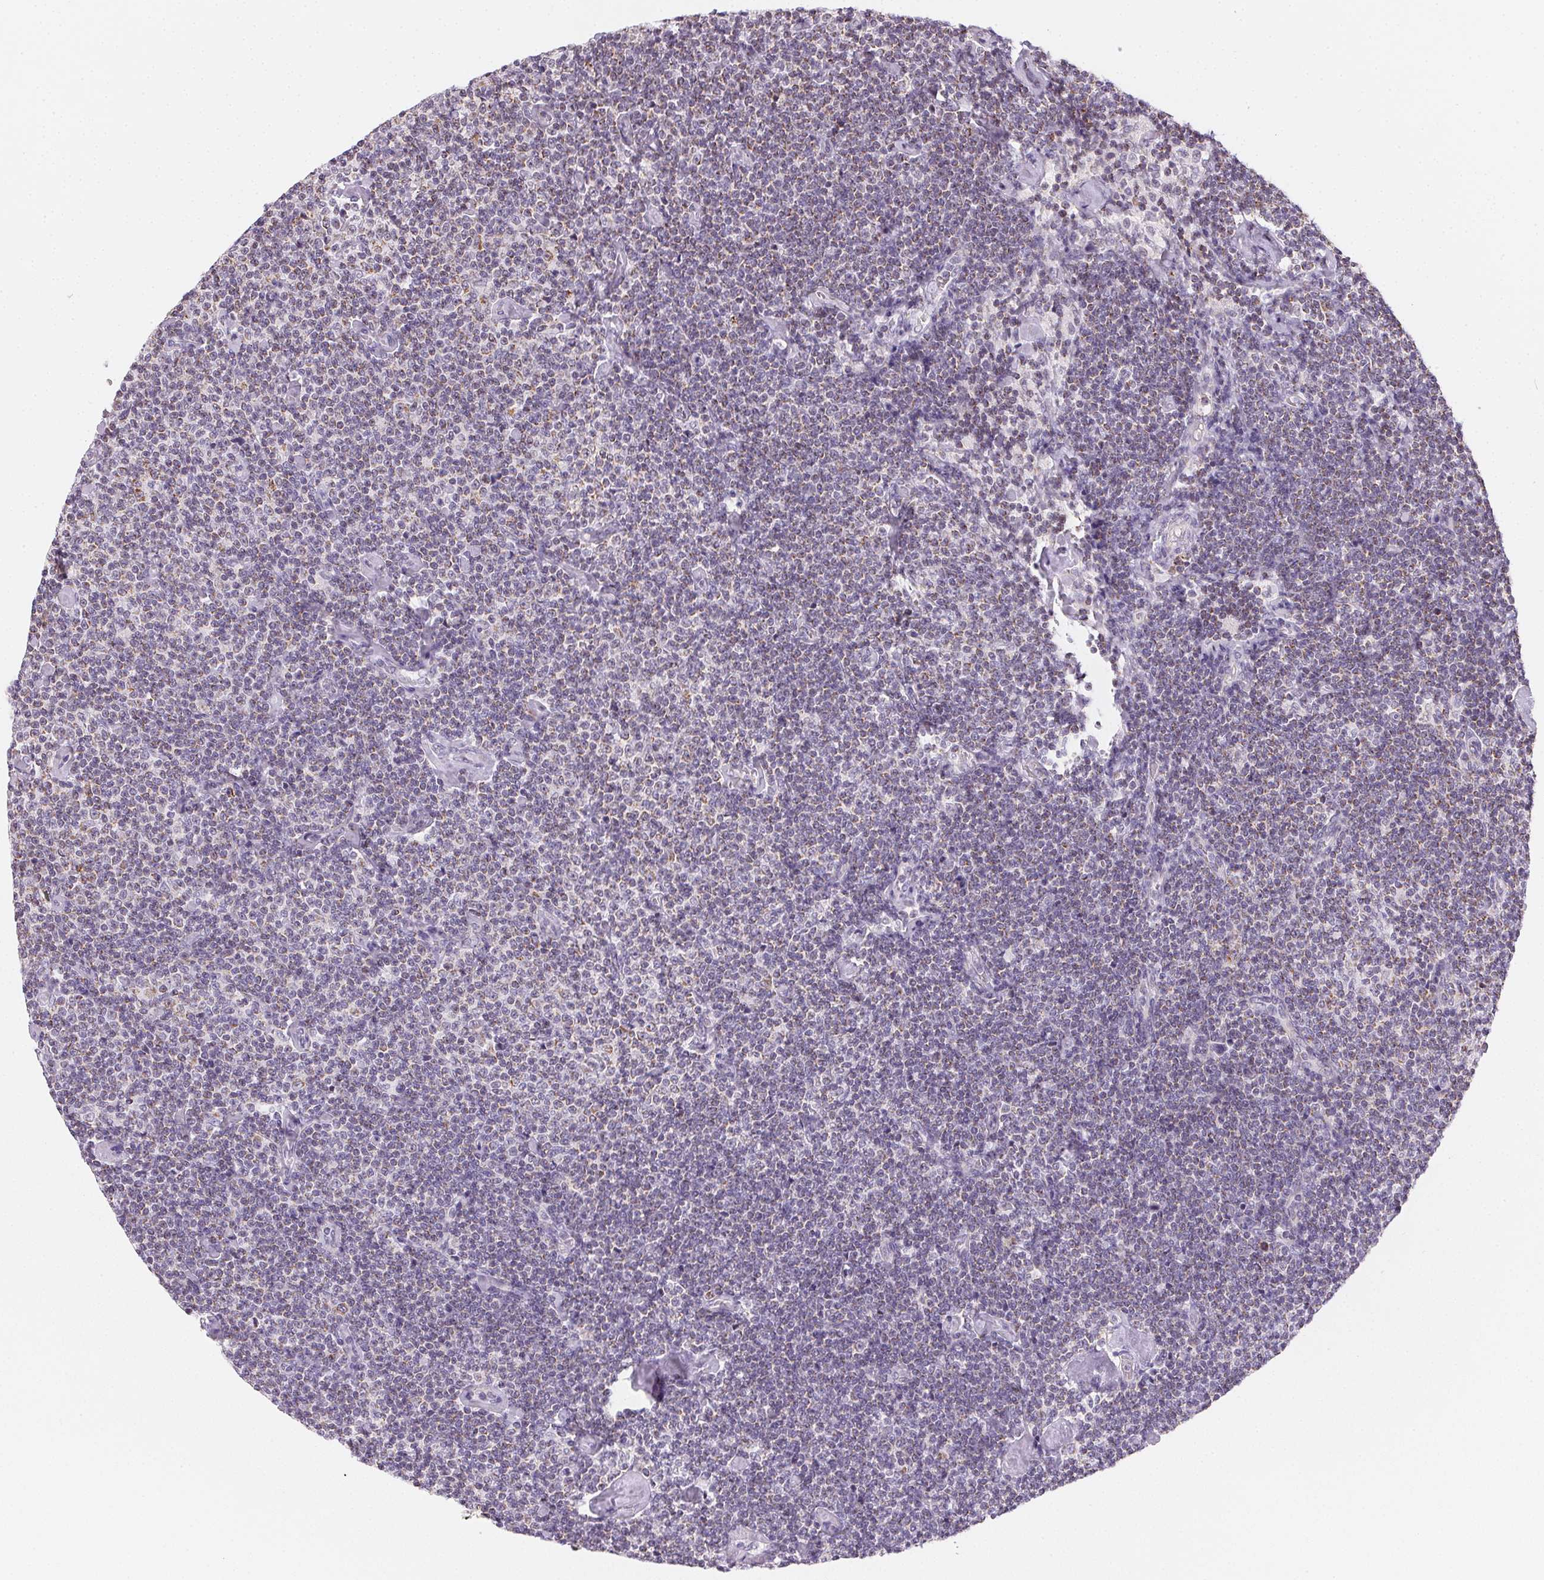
{"staining": {"intensity": "negative", "quantity": "none", "location": "none"}, "tissue": "lymphoma", "cell_type": "Tumor cells", "image_type": "cancer", "snomed": [{"axis": "morphology", "description": "Malignant lymphoma, non-Hodgkin's type, Low grade"}, {"axis": "topography", "description": "Lymph node"}], "caption": "DAB immunohistochemical staining of human lymphoma exhibits no significant positivity in tumor cells.", "gene": "GIPC2", "patient": {"sex": "male", "age": 81}}